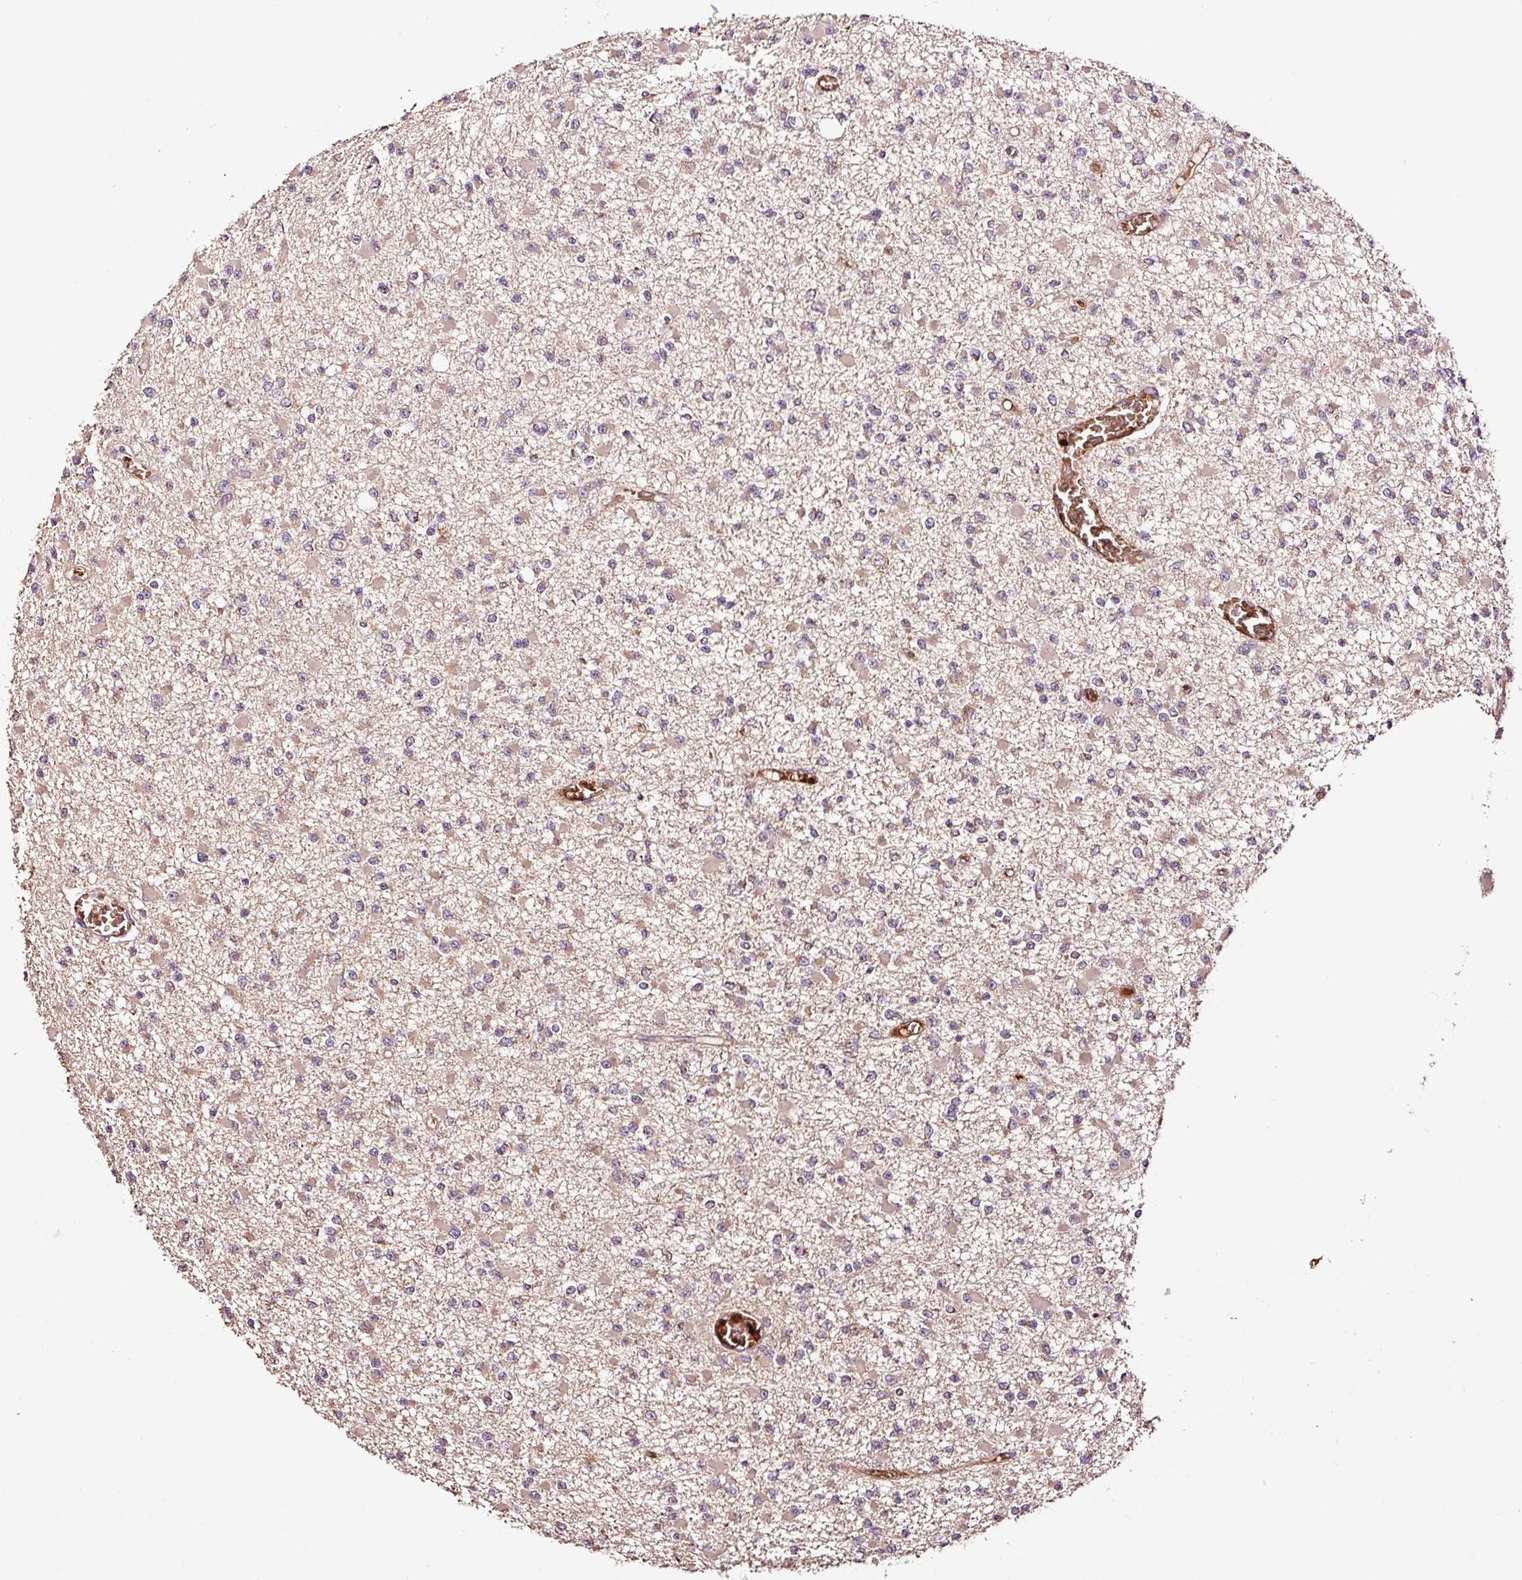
{"staining": {"intensity": "weak", "quantity": ">75%", "location": "cytoplasmic/membranous"}, "tissue": "glioma", "cell_type": "Tumor cells", "image_type": "cancer", "snomed": [{"axis": "morphology", "description": "Glioma, malignant, Low grade"}, {"axis": "topography", "description": "Brain"}], "caption": "A brown stain highlights weak cytoplasmic/membranous positivity of a protein in human glioma tumor cells.", "gene": "PGLYRP2", "patient": {"sex": "female", "age": 22}}